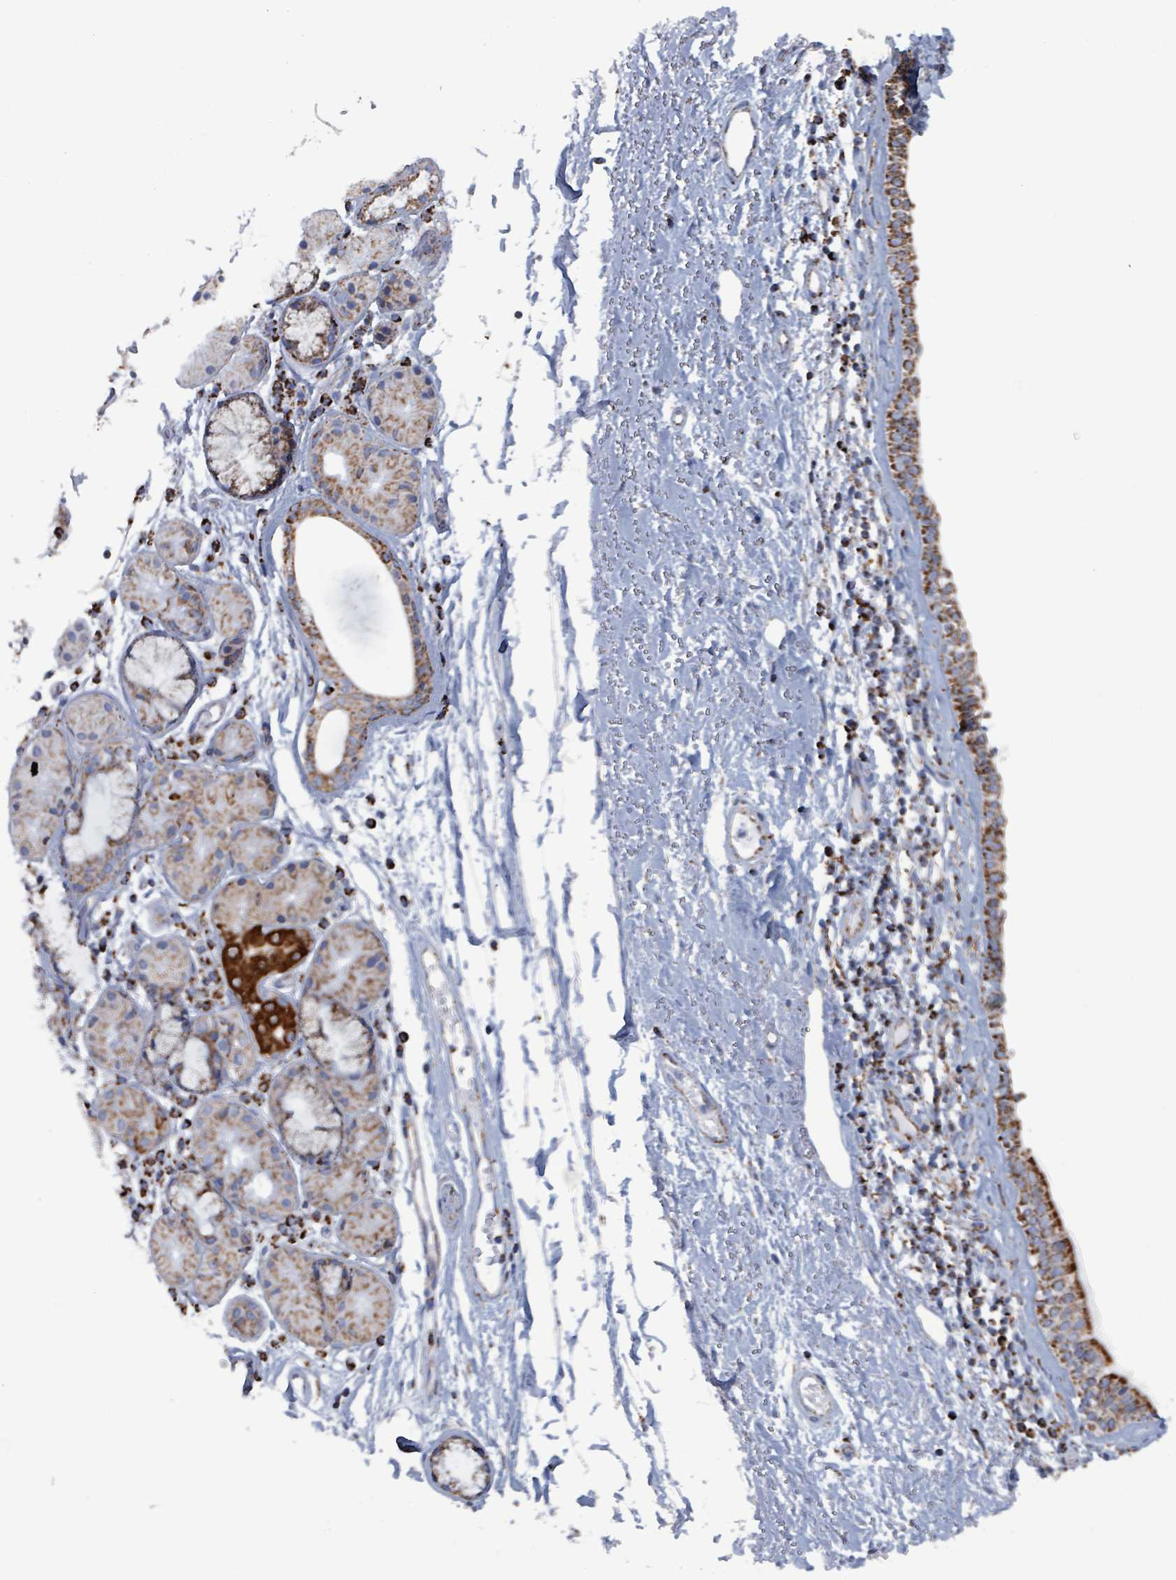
{"staining": {"intensity": "strong", "quantity": ">75%", "location": "cytoplasmic/membranous"}, "tissue": "nasopharynx", "cell_type": "Respiratory epithelial cells", "image_type": "normal", "snomed": [{"axis": "morphology", "description": "Normal tissue, NOS"}, {"axis": "topography", "description": "Cartilage tissue"}, {"axis": "topography", "description": "Nasopharynx"}], "caption": "Respiratory epithelial cells show high levels of strong cytoplasmic/membranous positivity in approximately >75% of cells in benign human nasopharynx.", "gene": "IDH3B", "patient": {"sex": "male", "age": 56}}